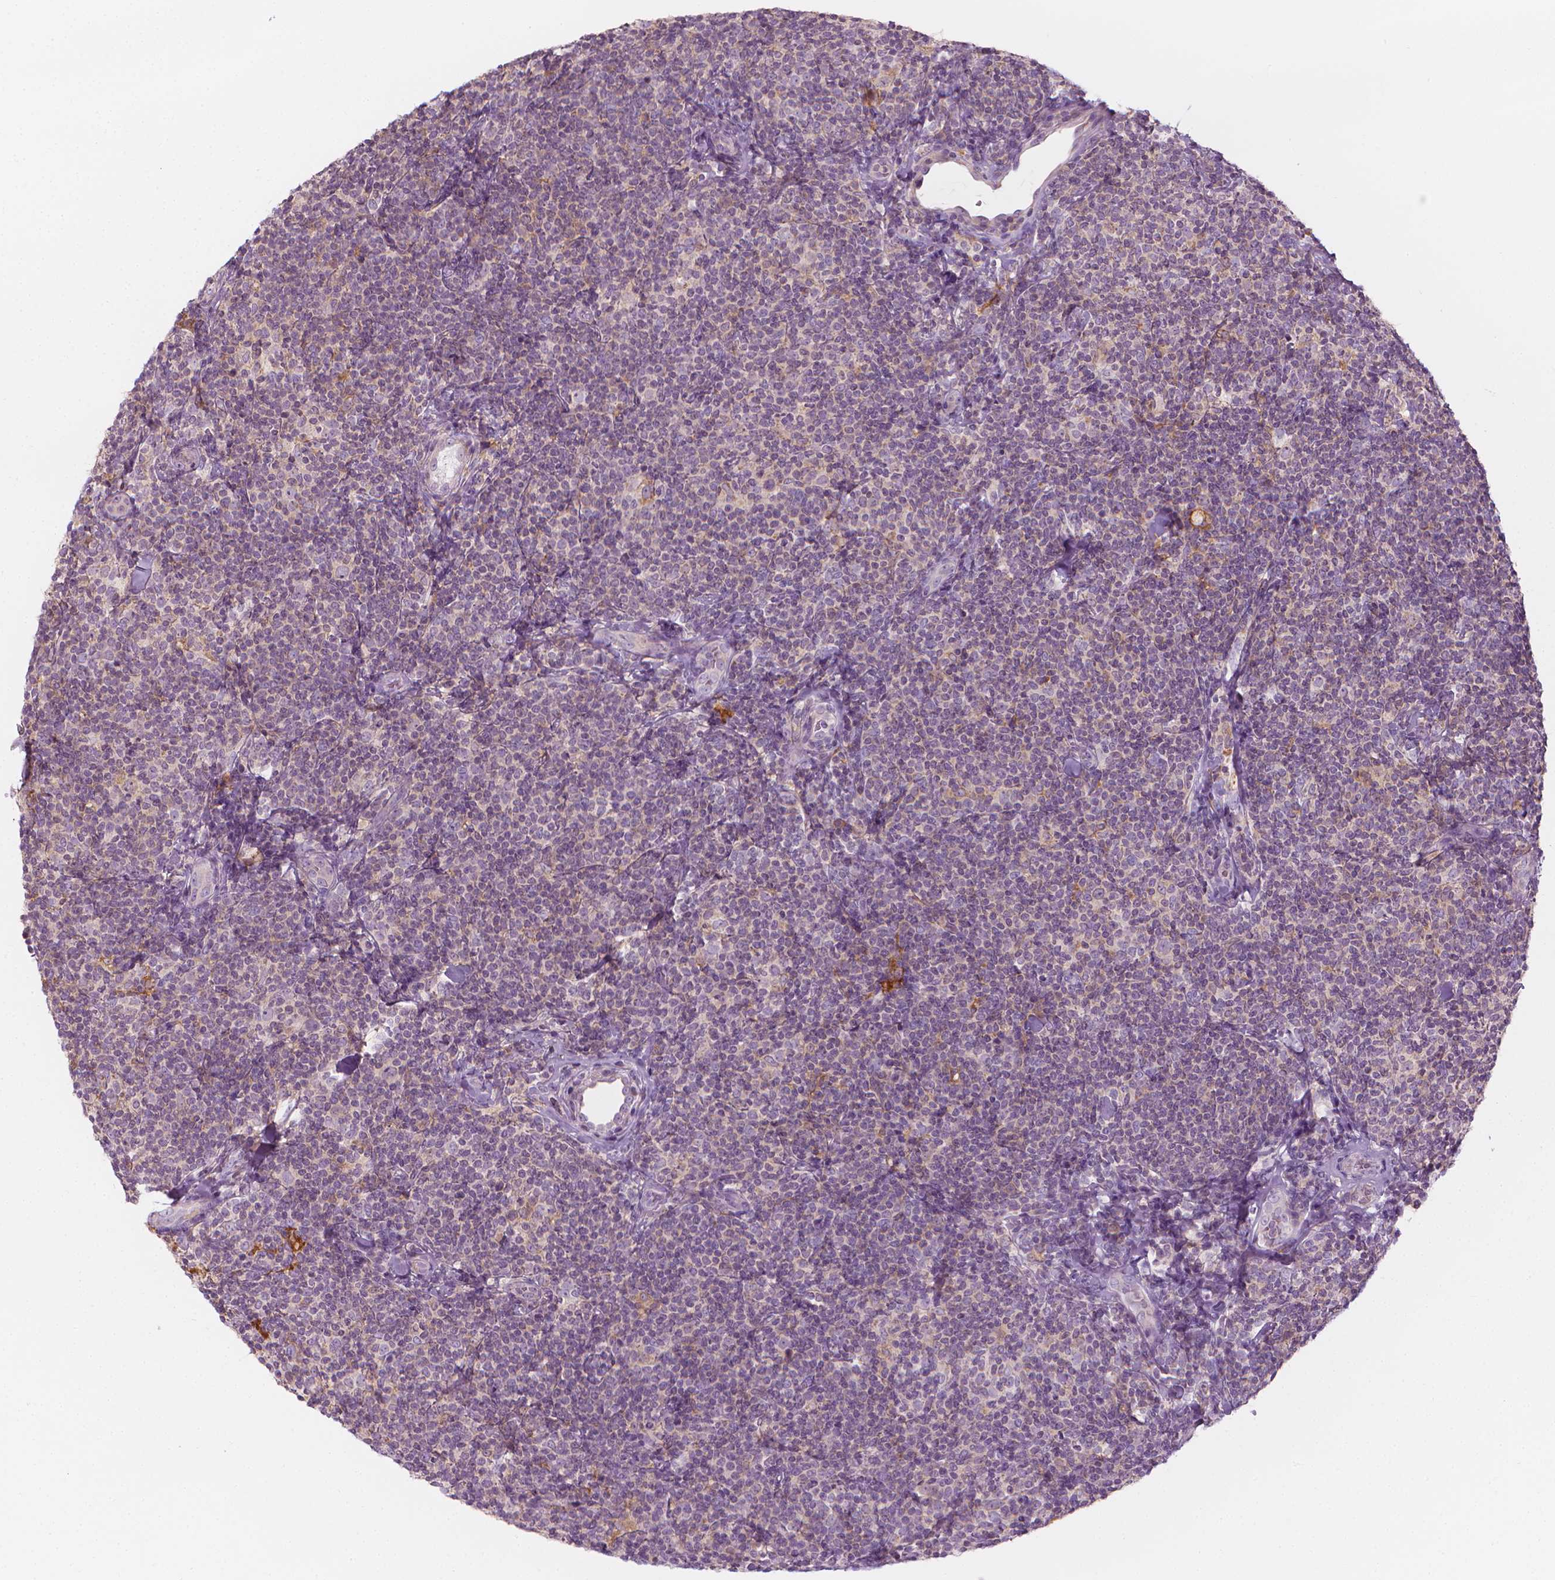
{"staining": {"intensity": "negative", "quantity": "none", "location": "none"}, "tissue": "lymphoma", "cell_type": "Tumor cells", "image_type": "cancer", "snomed": [{"axis": "morphology", "description": "Malignant lymphoma, non-Hodgkin's type, Low grade"}, {"axis": "topography", "description": "Lymph node"}], "caption": "Human malignant lymphoma, non-Hodgkin's type (low-grade) stained for a protein using immunohistochemistry (IHC) displays no positivity in tumor cells.", "gene": "SHMT1", "patient": {"sex": "female", "age": 56}}